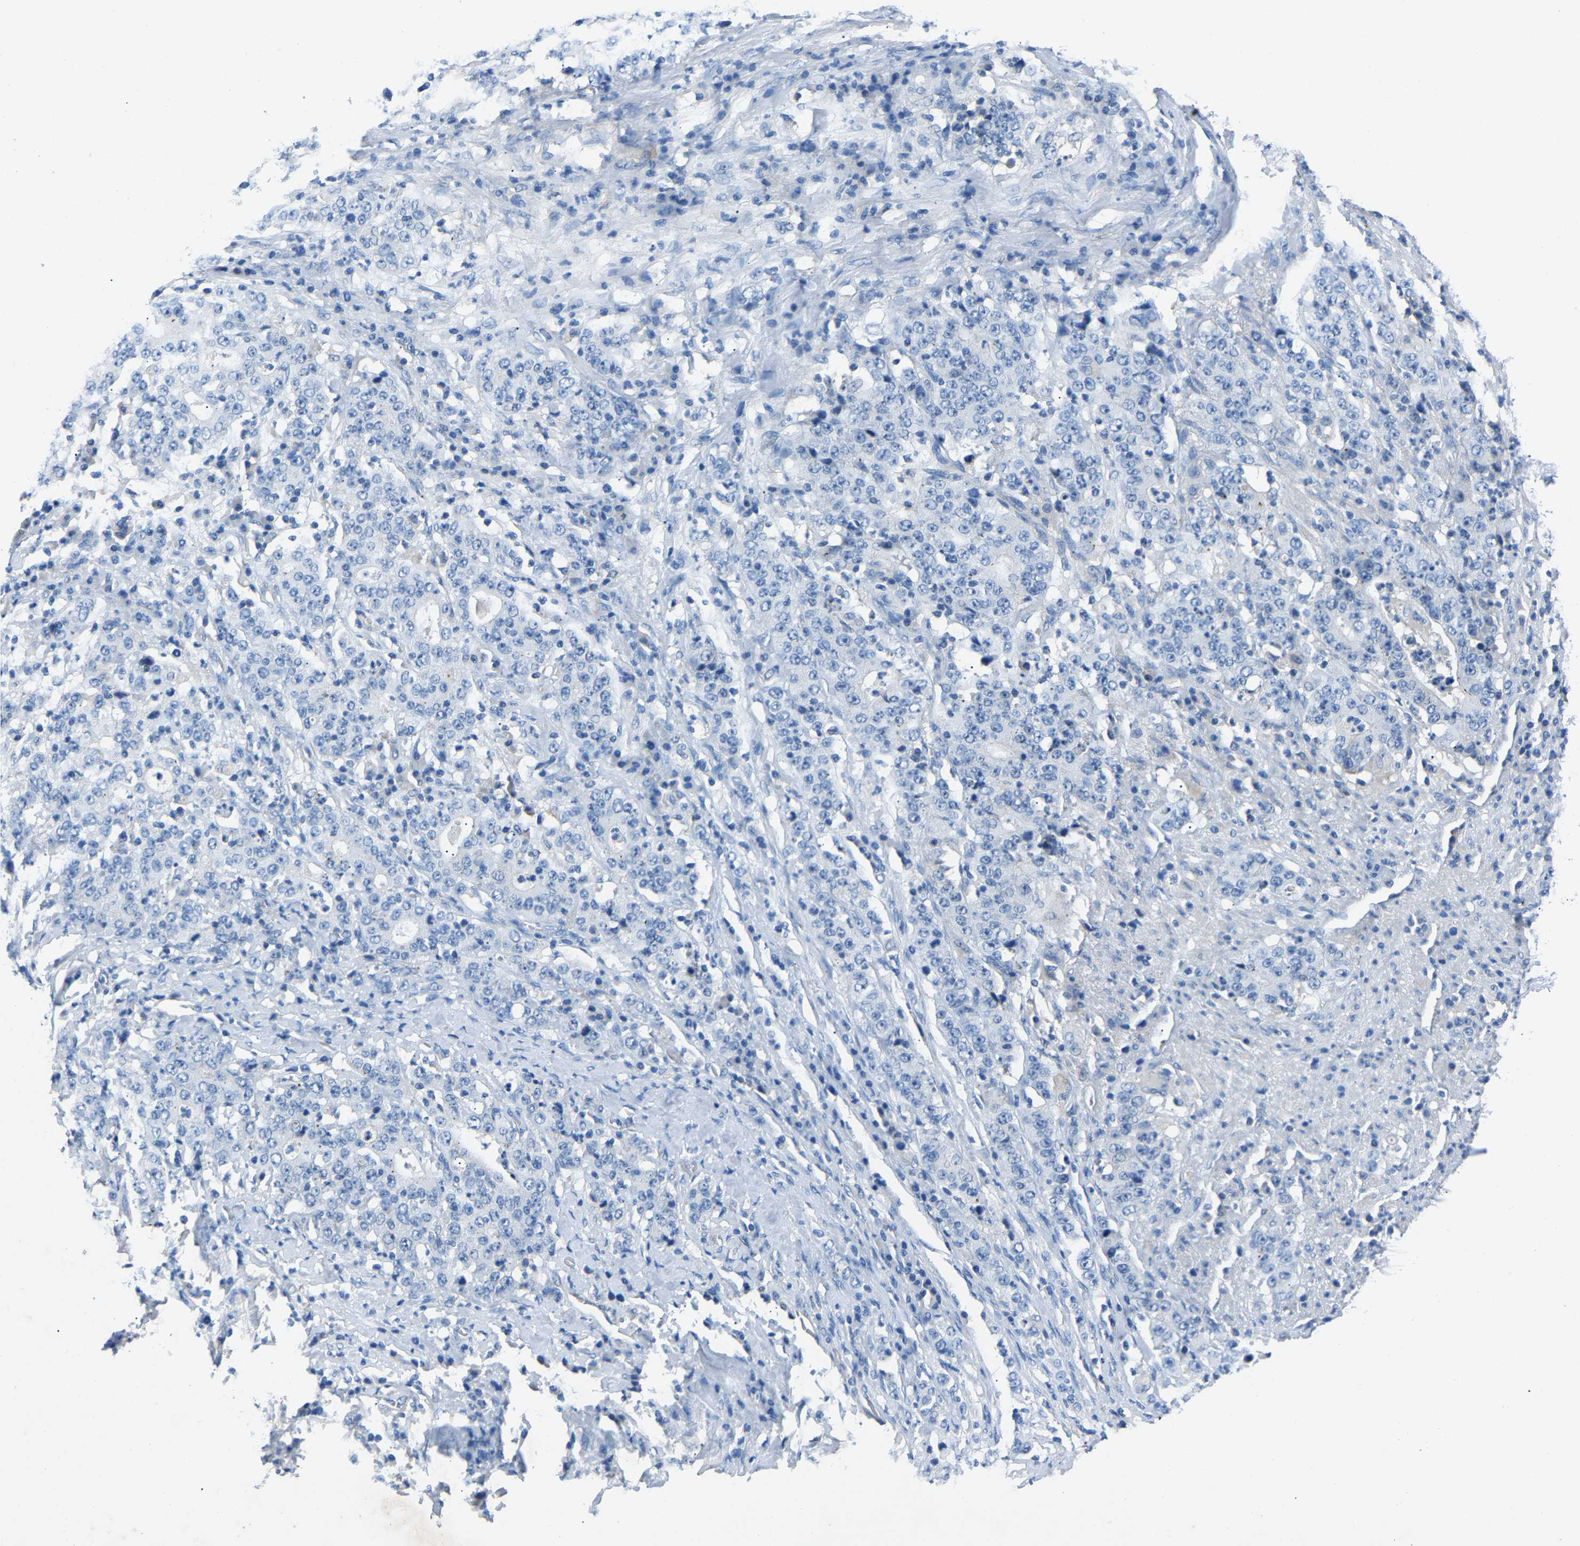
{"staining": {"intensity": "negative", "quantity": "none", "location": "none"}, "tissue": "stomach cancer", "cell_type": "Tumor cells", "image_type": "cancer", "snomed": [{"axis": "morphology", "description": "Normal tissue, NOS"}, {"axis": "morphology", "description": "Adenocarcinoma, NOS"}, {"axis": "topography", "description": "Stomach, upper"}, {"axis": "topography", "description": "Stomach"}], "caption": "IHC photomicrograph of neoplastic tissue: human stomach cancer (adenocarcinoma) stained with DAB exhibits no significant protein positivity in tumor cells. (DAB (3,3'-diaminobenzidine) IHC with hematoxylin counter stain).", "gene": "DNAAF5", "patient": {"sex": "male", "age": 59}}